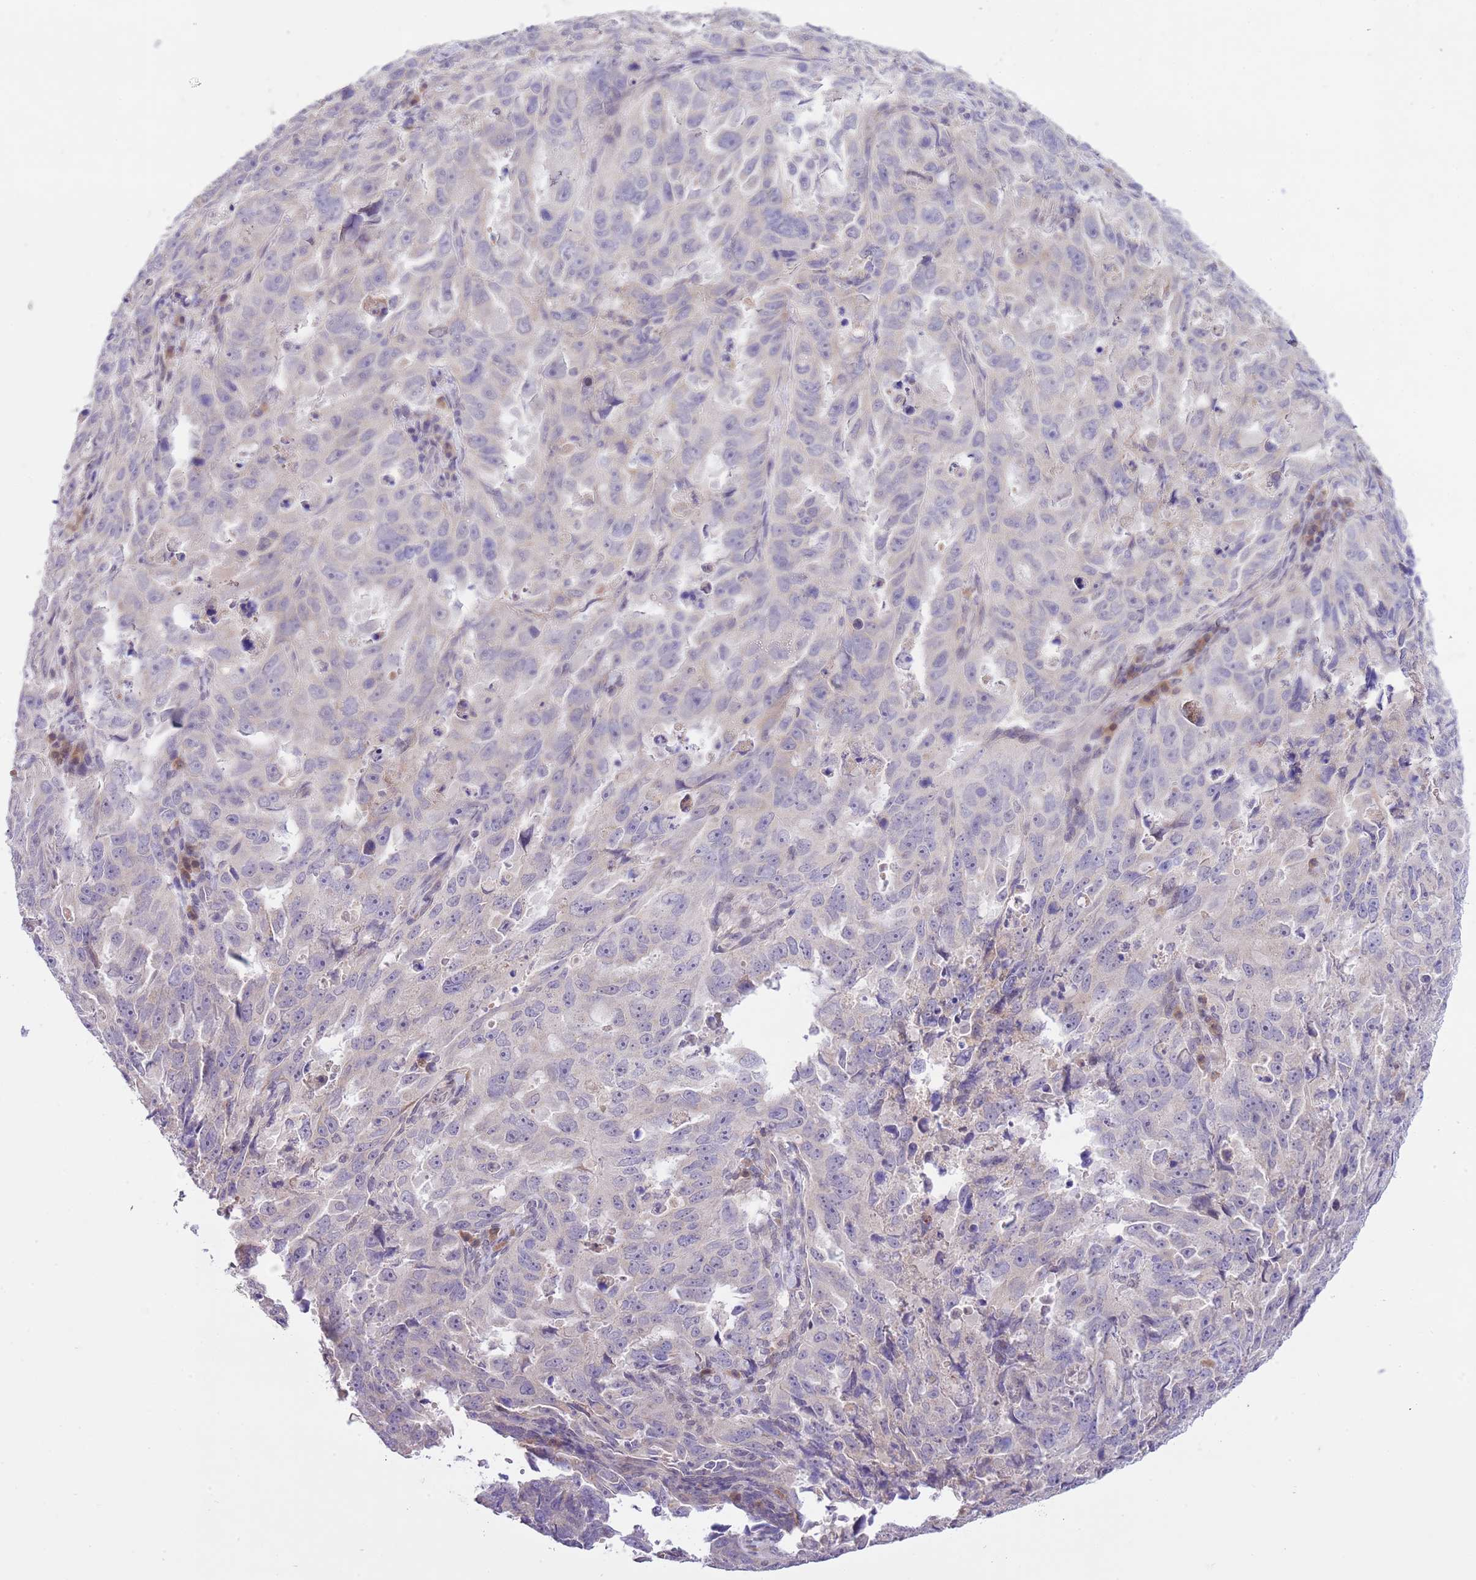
{"staining": {"intensity": "negative", "quantity": "none", "location": "none"}, "tissue": "endometrial cancer", "cell_type": "Tumor cells", "image_type": "cancer", "snomed": [{"axis": "morphology", "description": "Adenocarcinoma, NOS"}, {"axis": "topography", "description": "Endometrium"}], "caption": "This is a micrograph of immunohistochemistry staining of endometrial cancer (adenocarcinoma), which shows no expression in tumor cells.", "gene": "GALK2", "patient": {"sex": "female", "age": 65}}